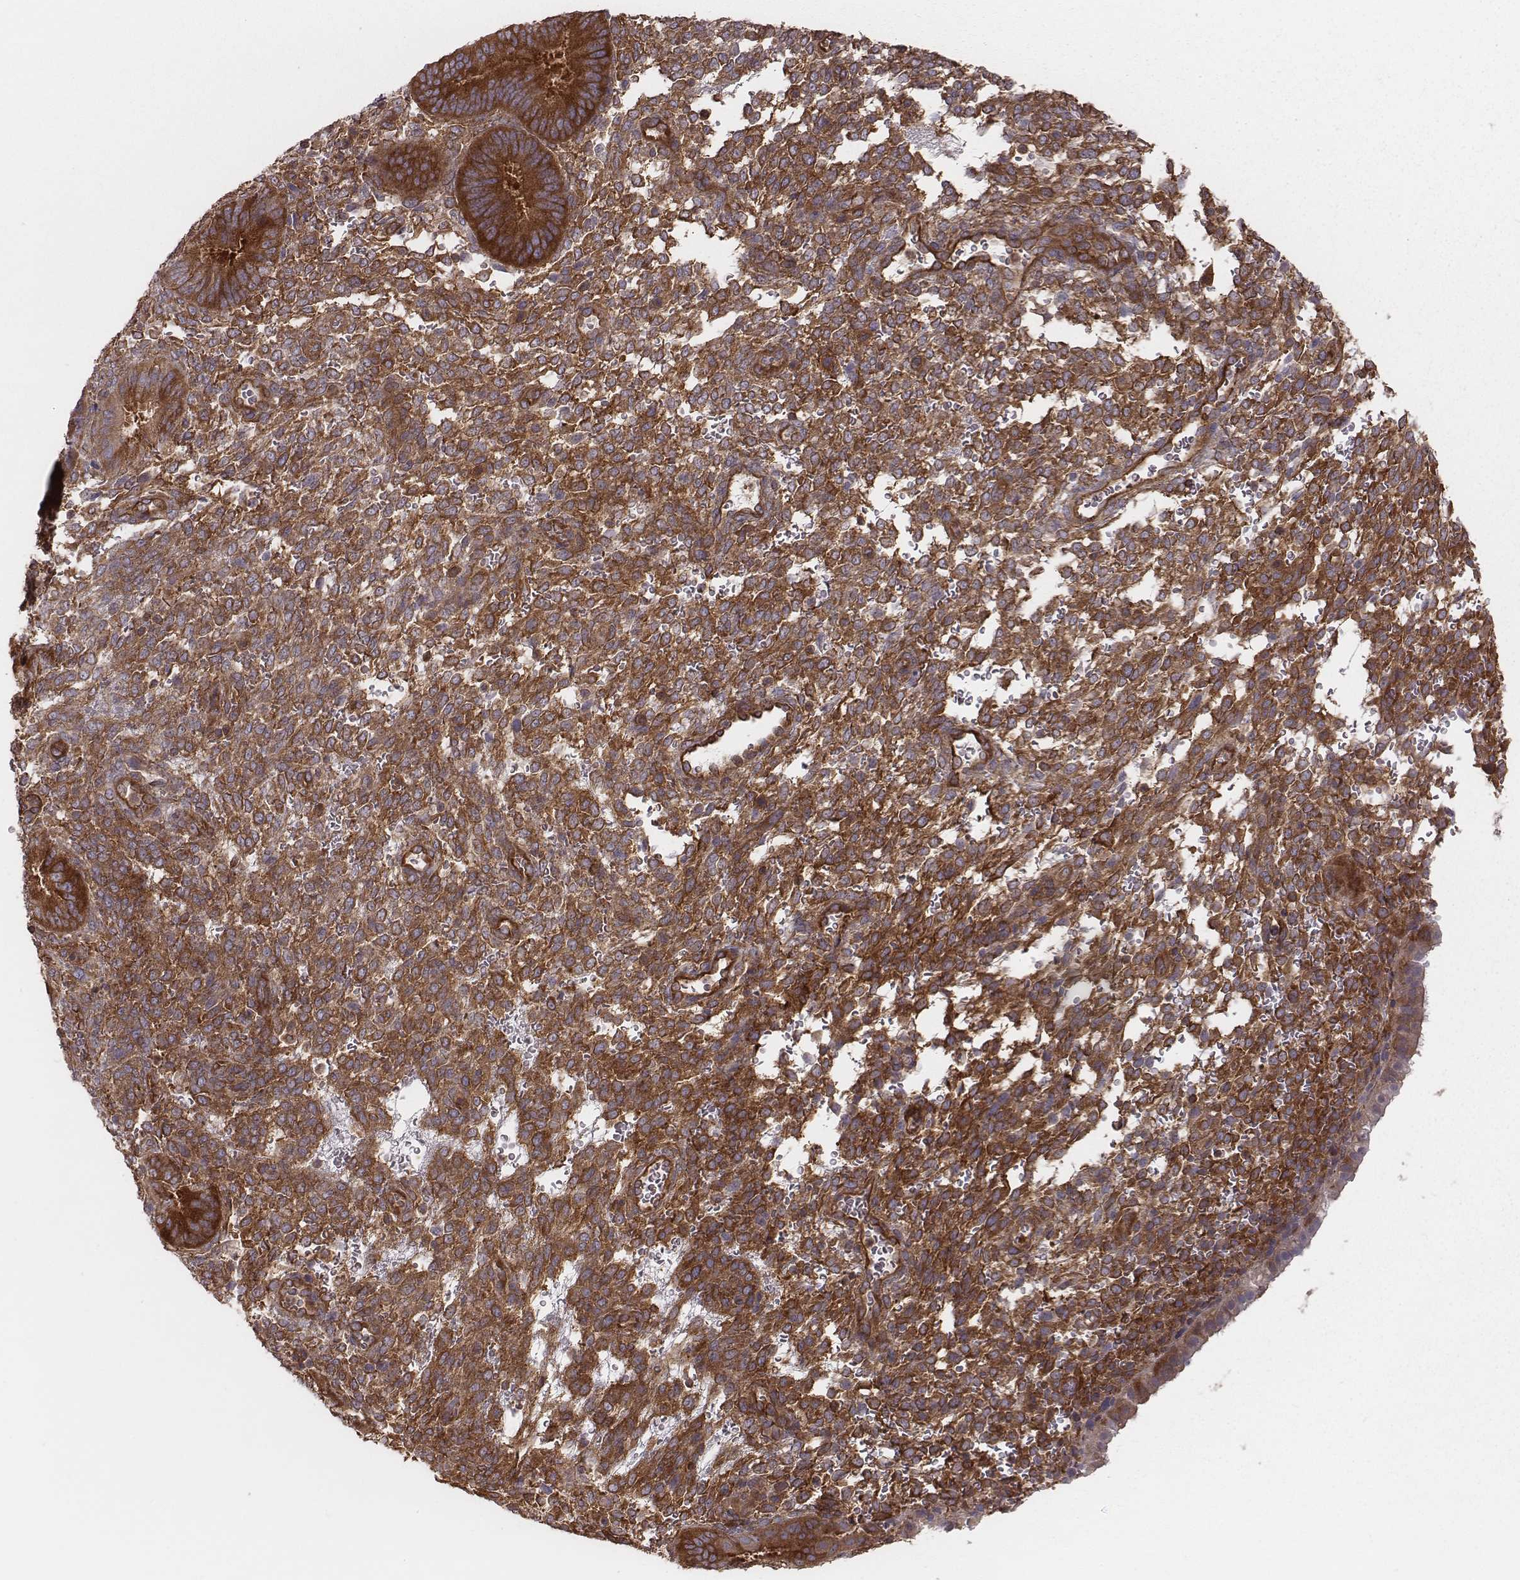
{"staining": {"intensity": "moderate", "quantity": "25%-75%", "location": "cytoplasmic/membranous"}, "tissue": "endometrium", "cell_type": "Cells in endometrial stroma", "image_type": "normal", "snomed": [{"axis": "morphology", "description": "Normal tissue, NOS"}, {"axis": "topography", "description": "Endometrium"}], "caption": "Moderate cytoplasmic/membranous expression for a protein is seen in about 25%-75% of cells in endometrial stroma of unremarkable endometrium using immunohistochemistry.", "gene": "CAD", "patient": {"sex": "female", "age": 39}}